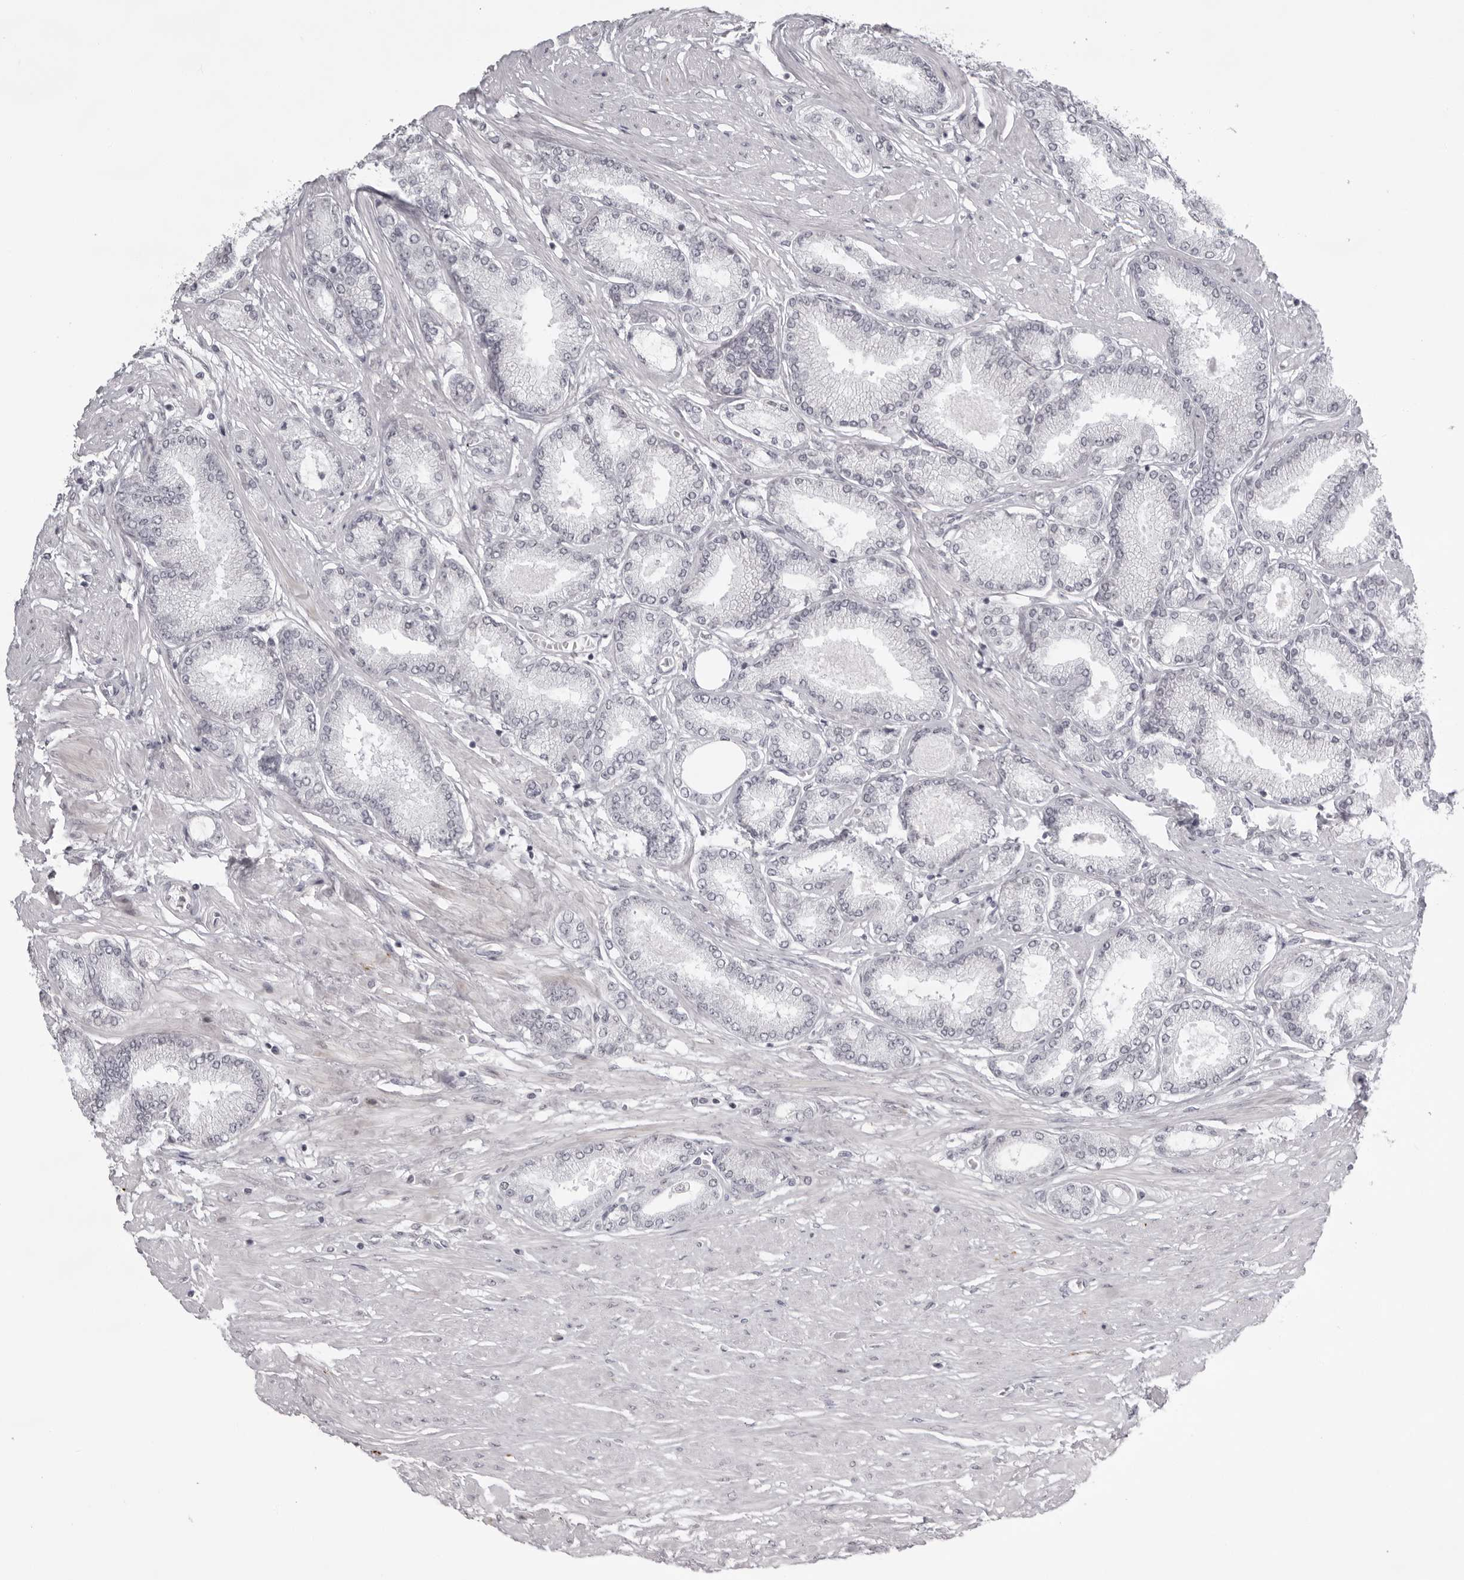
{"staining": {"intensity": "negative", "quantity": "none", "location": "none"}, "tissue": "prostate cancer", "cell_type": "Tumor cells", "image_type": "cancer", "snomed": [{"axis": "morphology", "description": "Adenocarcinoma, Low grade"}, {"axis": "topography", "description": "Prostate"}], "caption": "Adenocarcinoma (low-grade) (prostate) was stained to show a protein in brown. There is no significant positivity in tumor cells.", "gene": "NUDT18", "patient": {"sex": "male", "age": 63}}